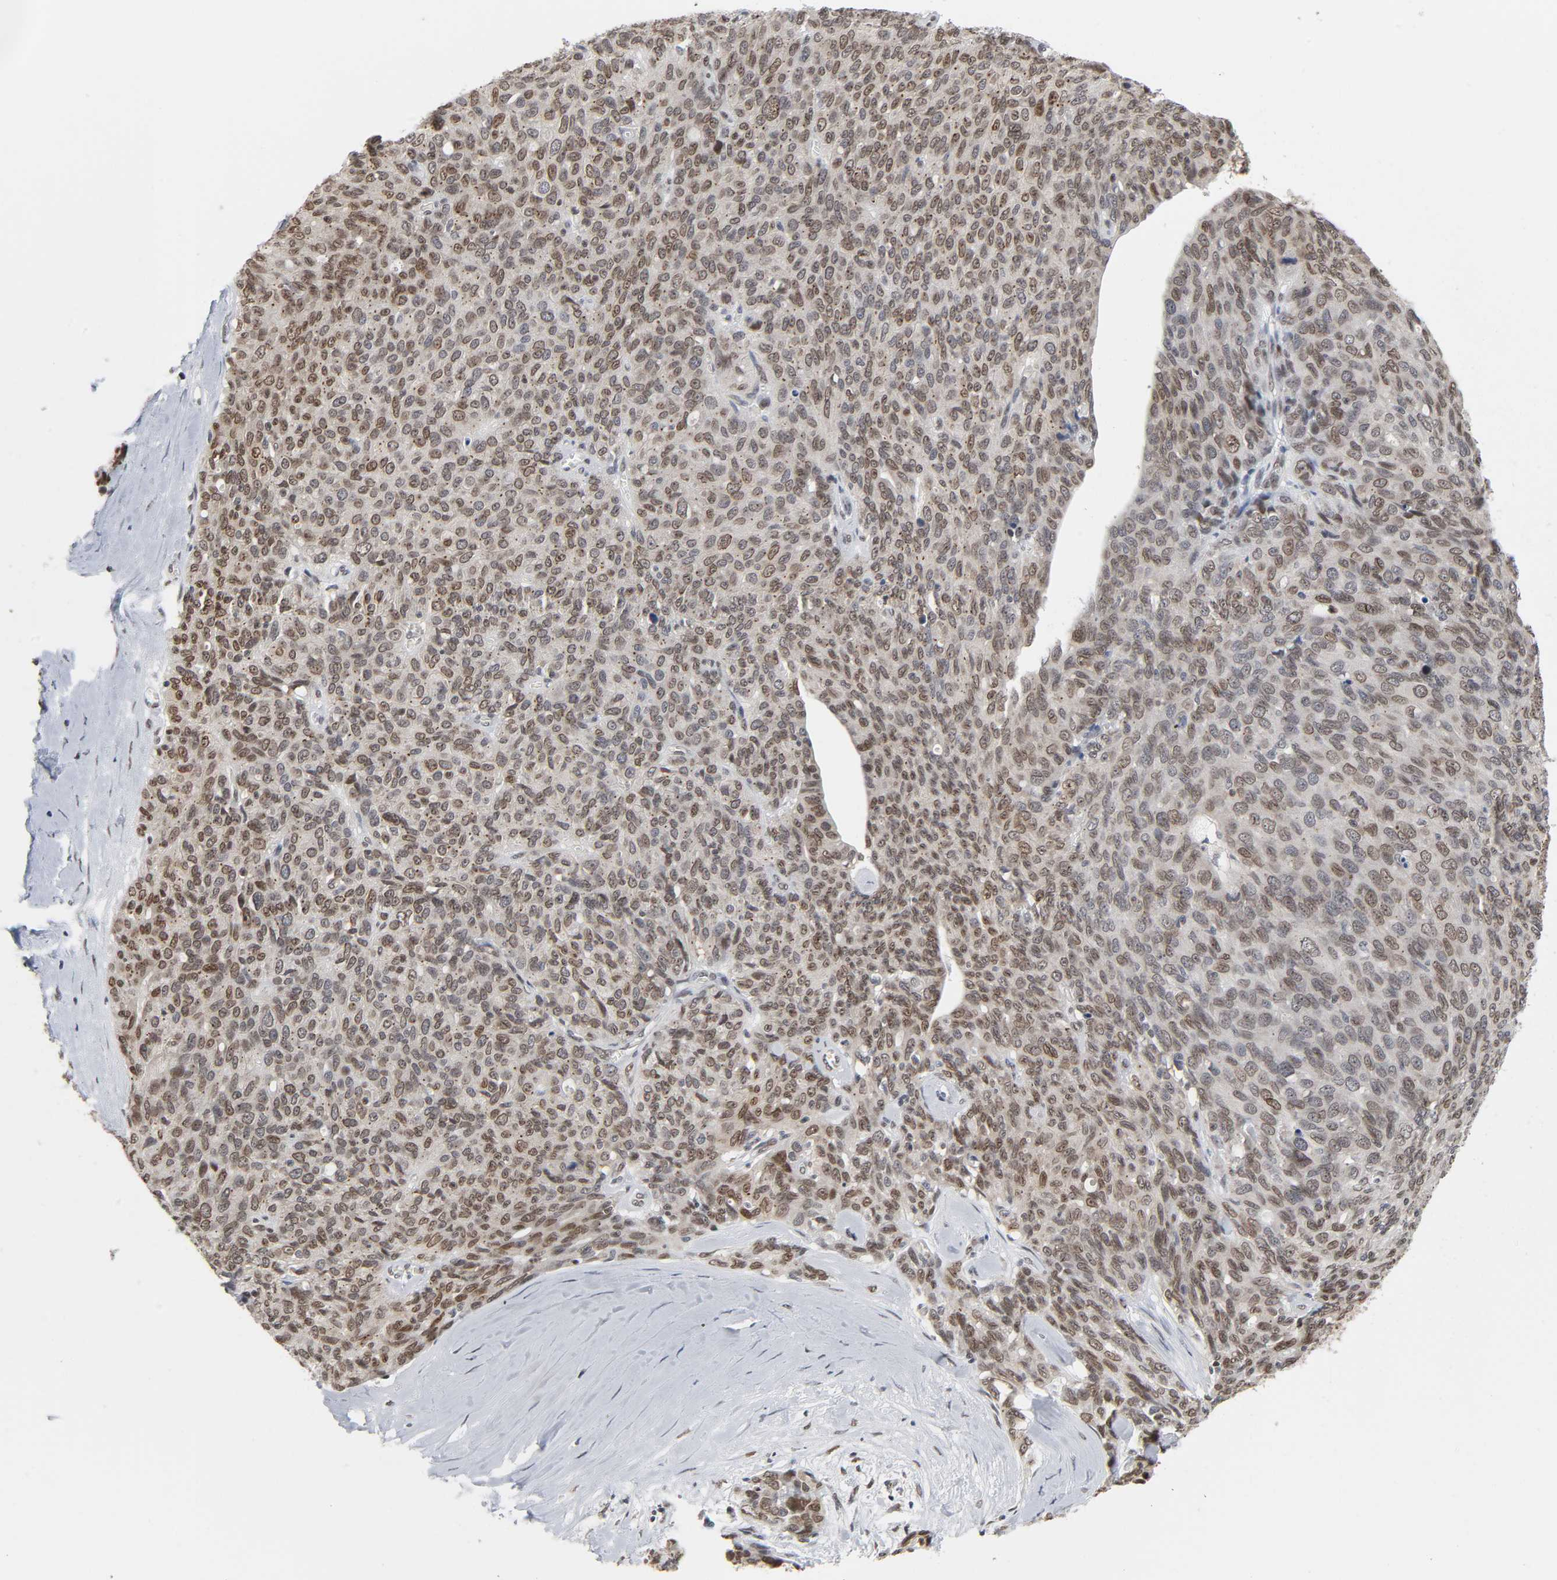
{"staining": {"intensity": "moderate", "quantity": ">75%", "location": "nuclear"}, "tissue": "ovarian cancer", "cell_type": "Tumor cells", "image_type": "cancer", "snomed": [{"axis": "morphology", "description": "Carcinoma, endometroid"}, {"axis": "topography", "description": "Ovary"}], "caption": "Immunohistochemistry staining of endometroid carcinoma (ovarian), which demonstrates medium levels of moderate nuclear expression in about >75% of tumor cells indicating moderate nuclear protein positivity. The staining was performed using DAB (brown) for protein detection and nuclei were counterstained in hematoxylin (blue).", "gene": "SUMO1", "patient": {"sex": "female", "age": 60}}